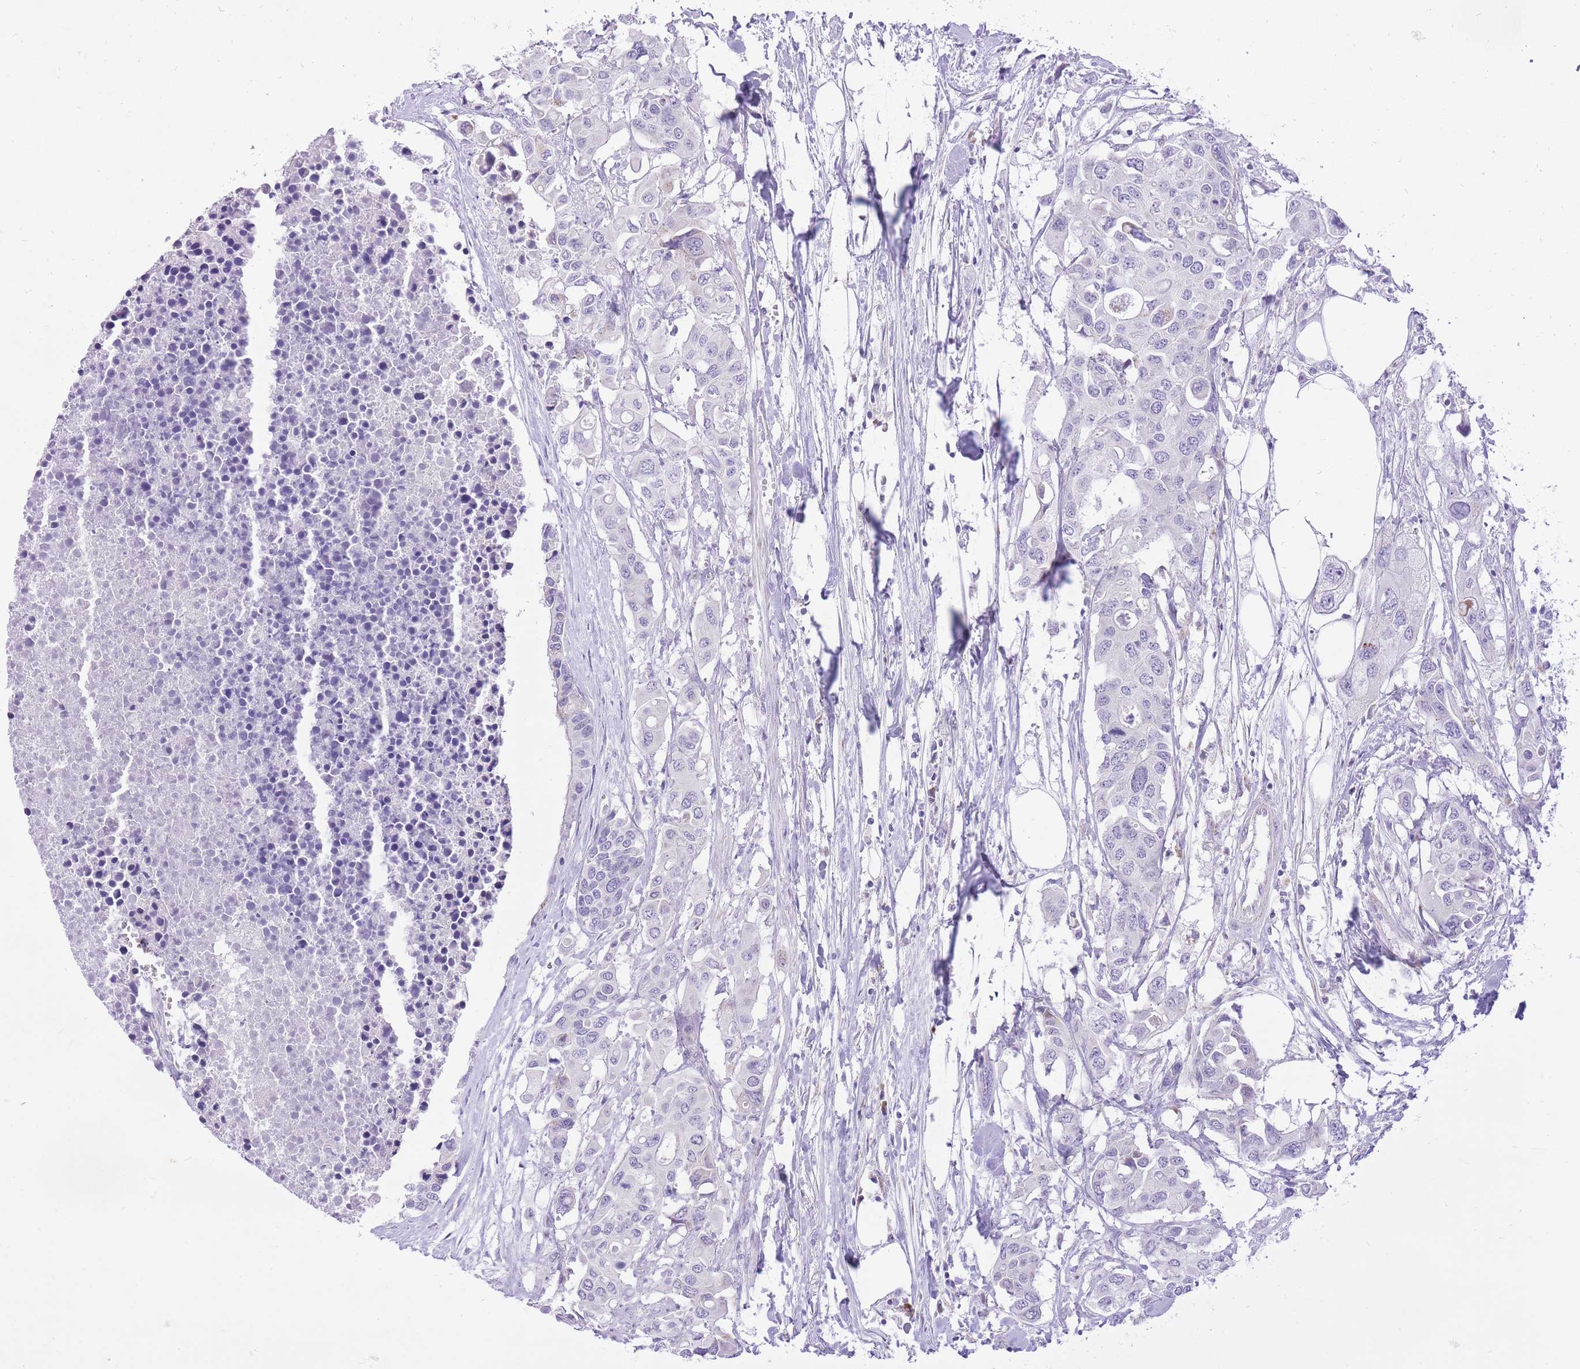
{"staining": {"intensity": "negative", "quantity": "none", "location": "none"}, "tissue": "colorectal cancer", "cell_type": "Tumor cells", "image_type": "cancer", "snomed": [{"axis": "morphology", "description": "Adenocarcinoma, NOS"}, {"axis": "topography", "description": "Colon"}], "caption": "Tumor cells are negative for protein expression in human colorectal adenocarcinoma. The staining was performed using DAB to visualize the protein expression in brown, while the nuclei were stained in blue with hematoxylin (Magnification: 20x).", "gene": "DENND2D", "patient": {"sex": "male", "age": 77}}